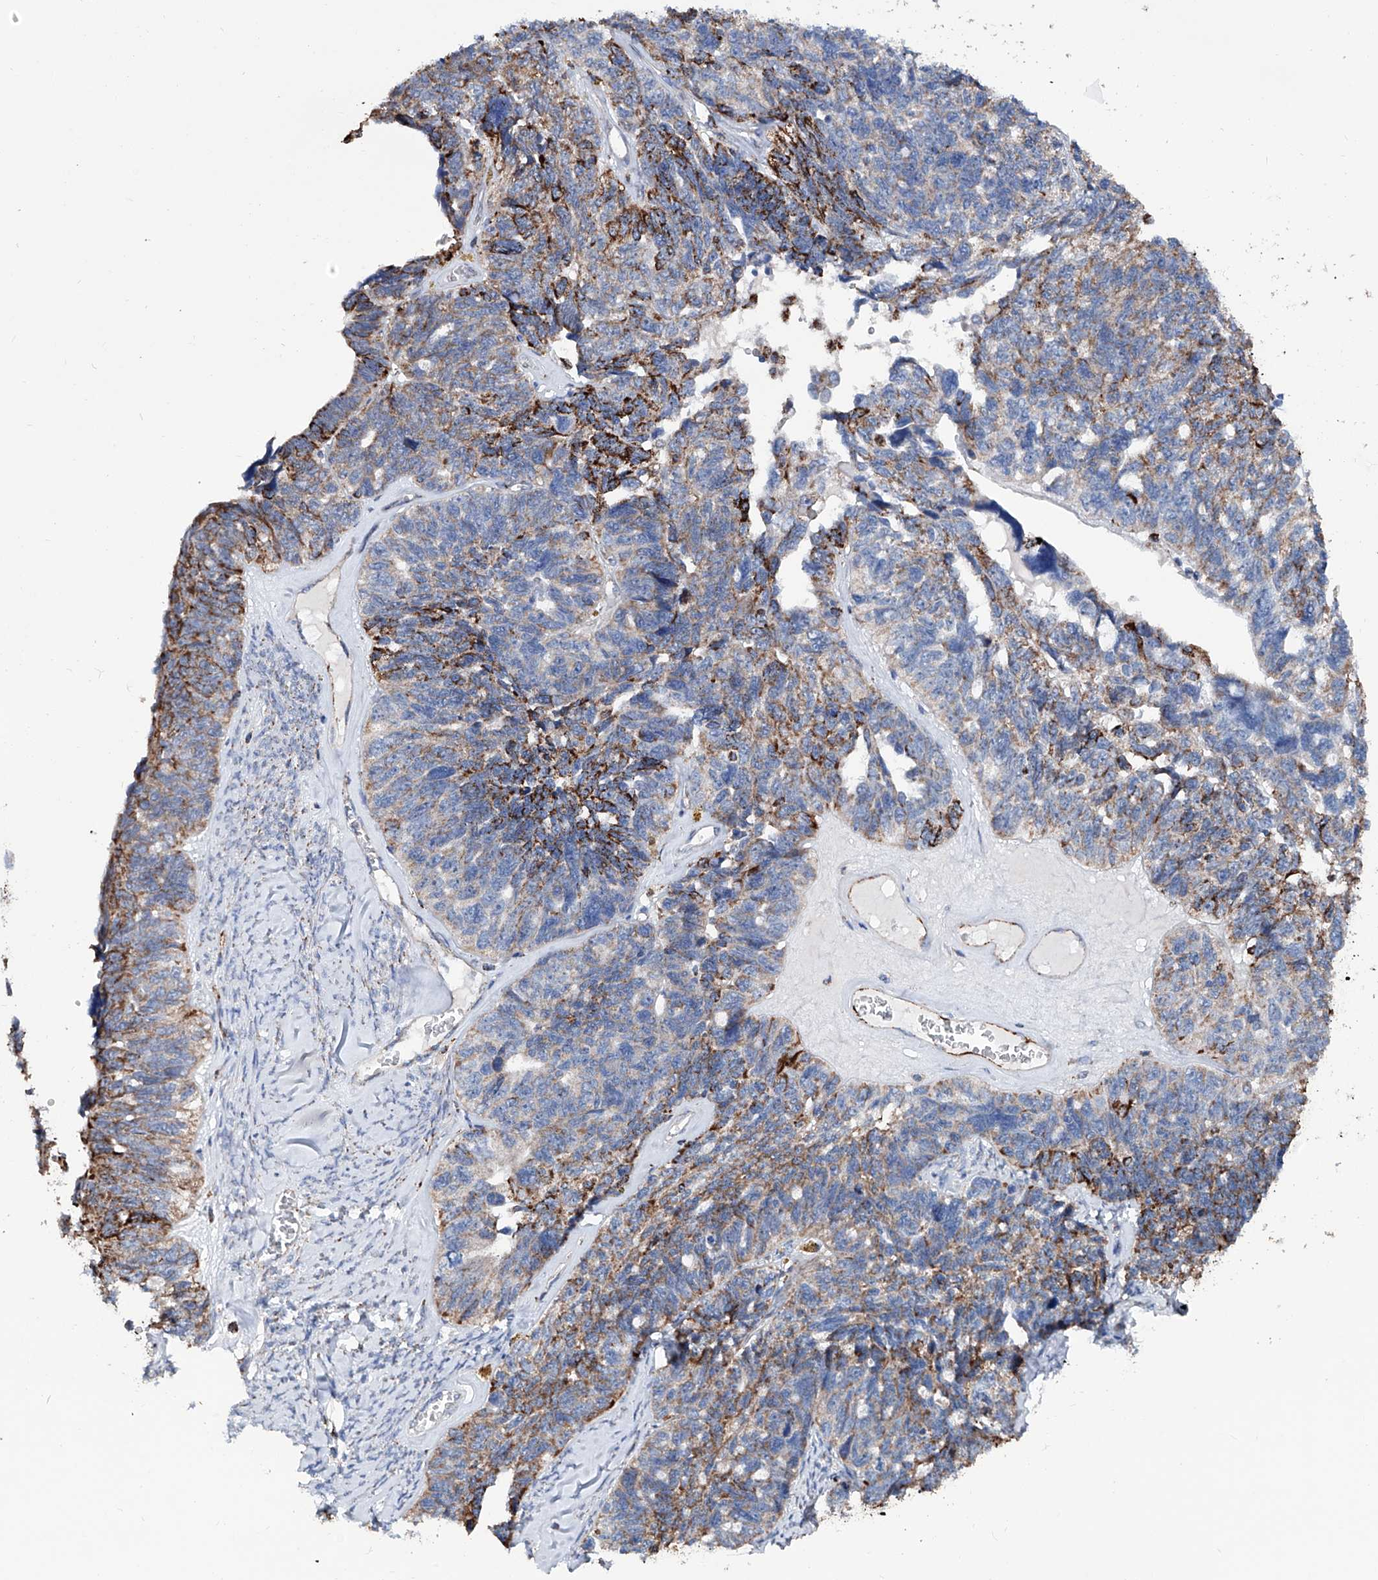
{"staining": {"intensity": "moderate", "quantity": "25%-75%", "location": "cytoplasmic/membranous"}, "tissue": "ovarian cancer", "cell_type": "Tumor cells", "image_type": "cancer", "snomed": [{"axis": "morphology", "description": "Cystadenocarcinoma, serous, NOS"}, {"axis": "topography", "description": "Ovary"}], "caption": "Serous cystadenocarcinoma (ovarian) stained with a brown dye reveals moderate cytoplasmic/membranous positive staining in about 25%-75% of tumor cells.", "gene": "NHS", "patient": {"sex": "female", "age": 79}}